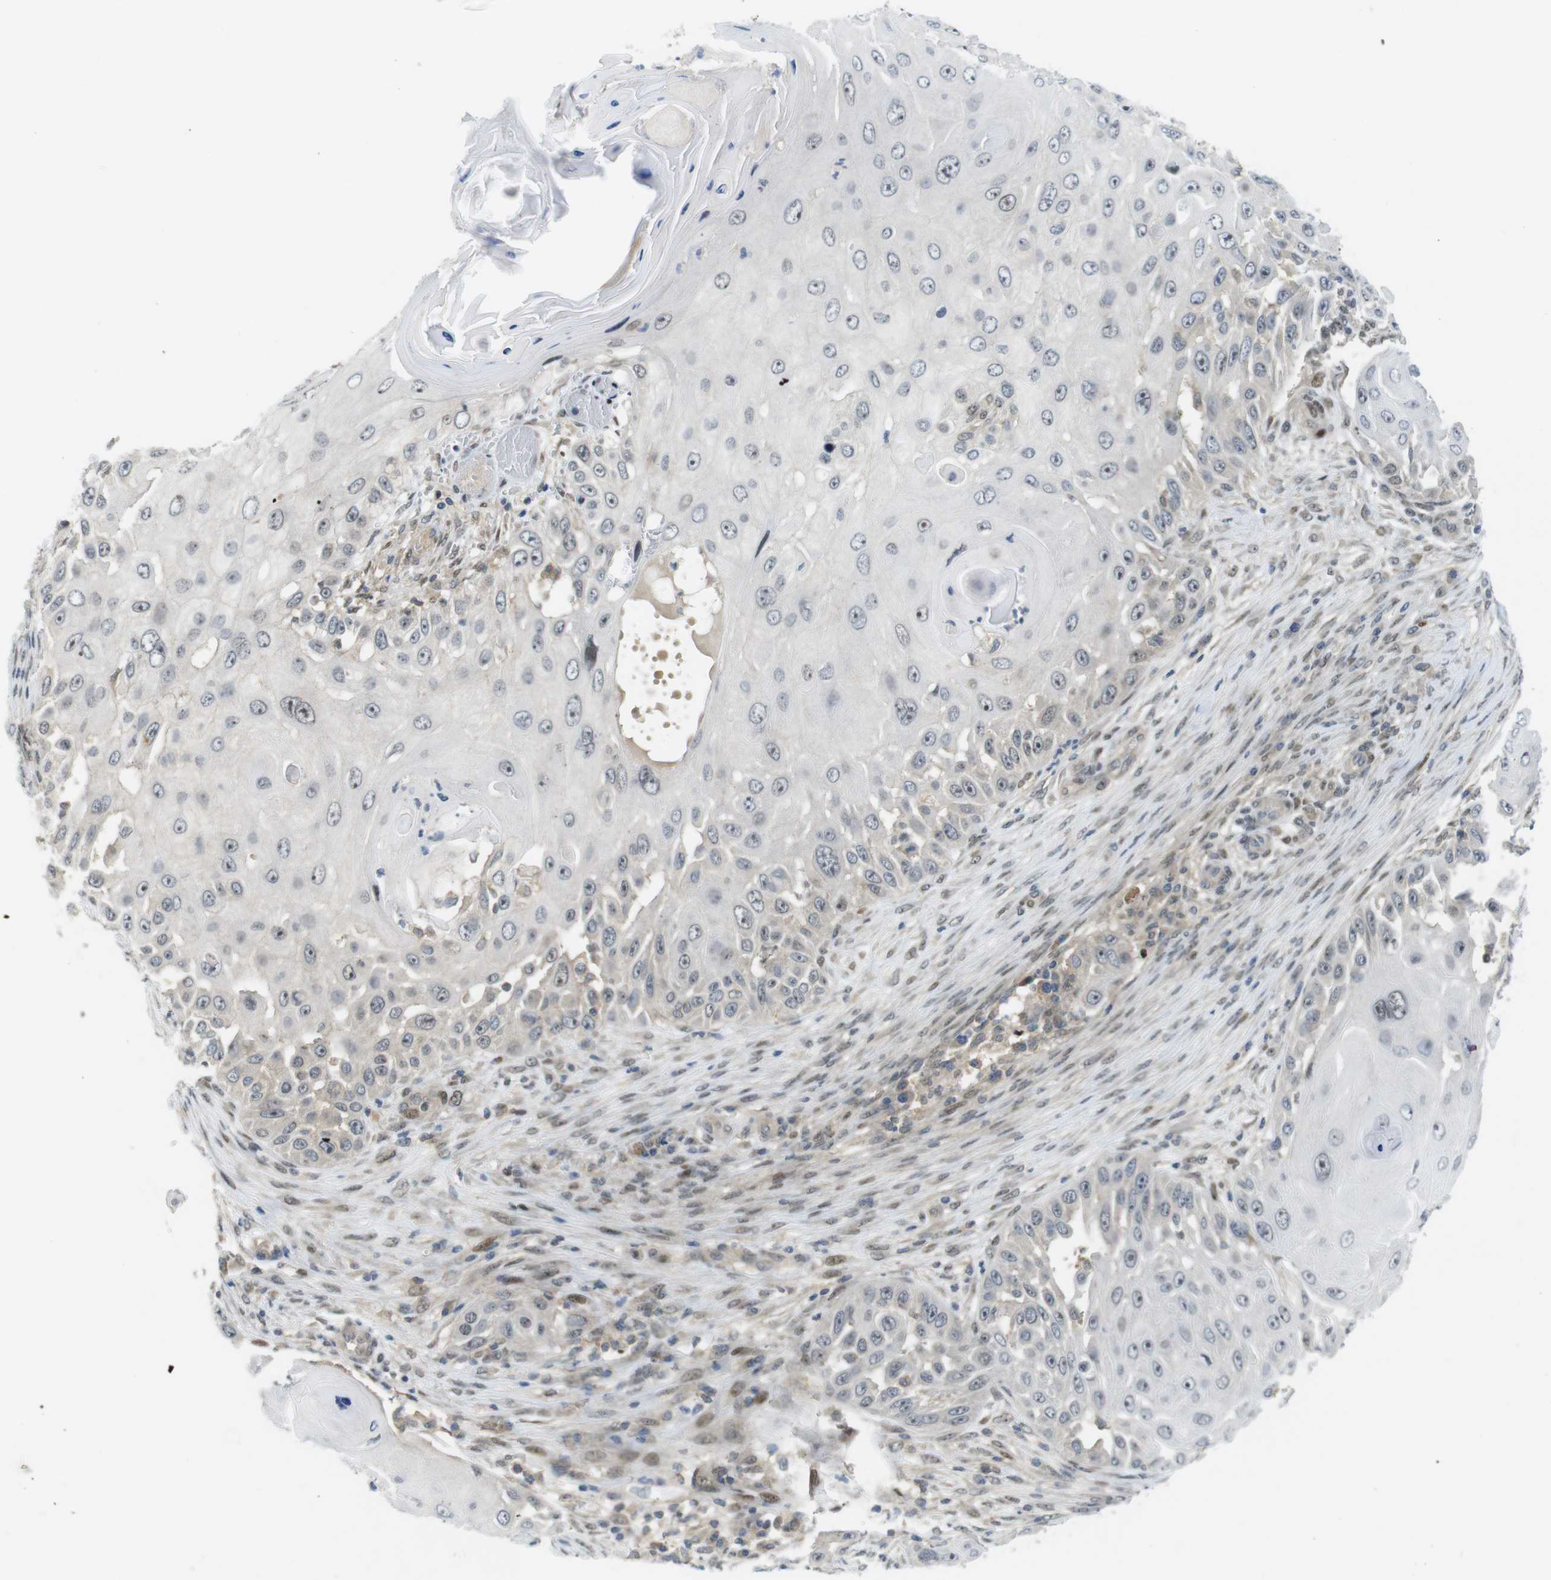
{"staining": {"intensity": "weak", "quantity": "25%-75%", "location": "cytoplasmic/membranous,nuclear"}, "tissue": "skin cancer", "cell_type": "Tumor cells", "image_type": "cancer", "snomed": [{"axis": "morphology", "description": "Squamous cell carcinoma, NOS"}, {"axis": "topography", "description": "Skin"}], "caption": "Skin cancer tissue reveals weak cytoplasmic/membranous and nuclear expression in approximately 25%-75% of tumor cells", "gene": "RCC1", "patient": {"sex": "female", "age": 44}}